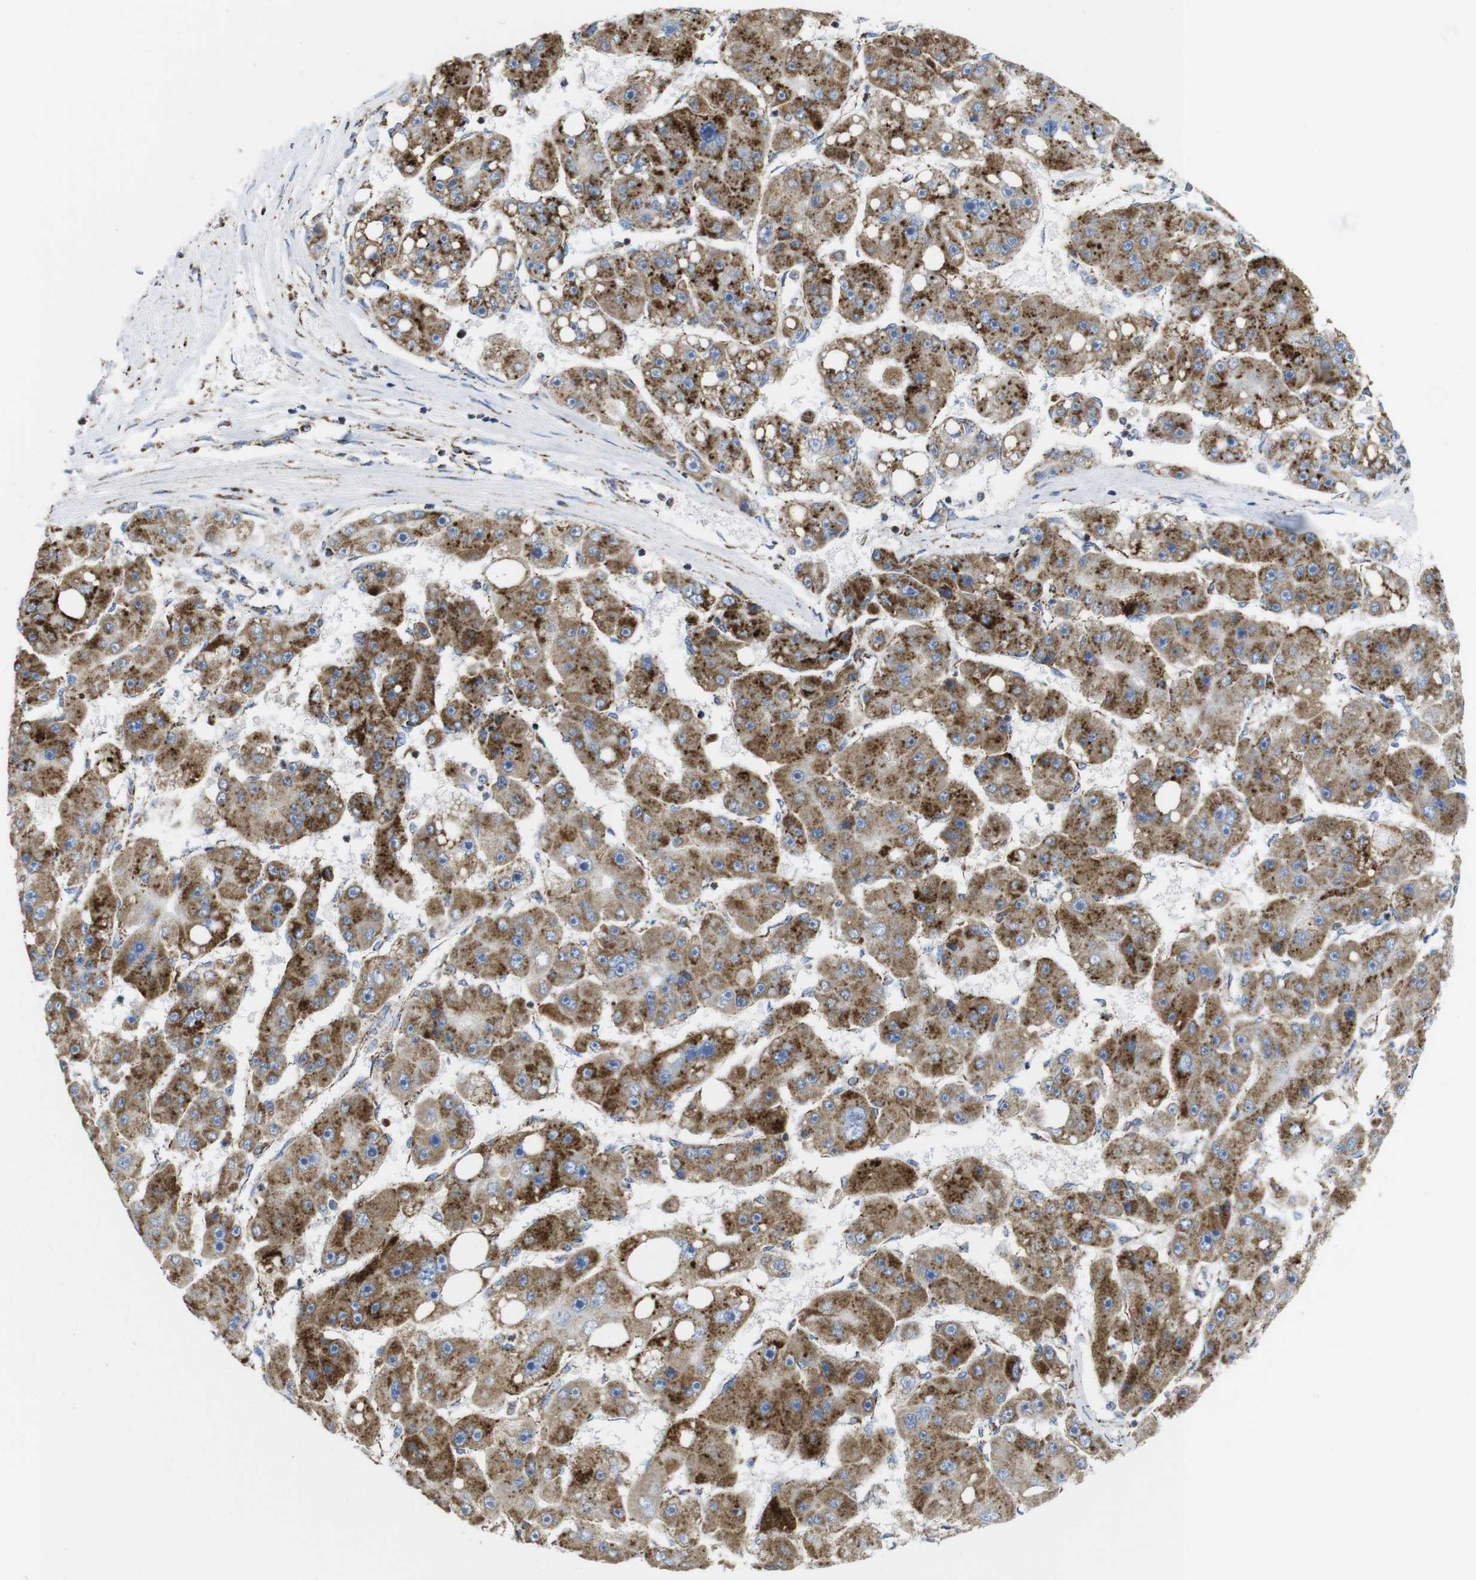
{"staining": {"intensity": "strong", "quantity": ">75%", "location": "cytoplasmic/membranous"}, "tissue": "liver cancer", "cell_type": "Tumor cells", "image_type": "cancer", "snomed": [{"axis": "morphology", "description": "Carcinoma, Hepatocellular, NOS"}, {"axis": "topography", "description": "Liver"}], "caption": "Immunohistochemistry image of human liver hepatocellular carcinoma stained for a protein (brown), which reveals high levels of strong cytoplasmic/membranous staining in about >75% of tumor cells.", "gene": "TMEM192", "patient": {"sex": "female", "age": 61}}